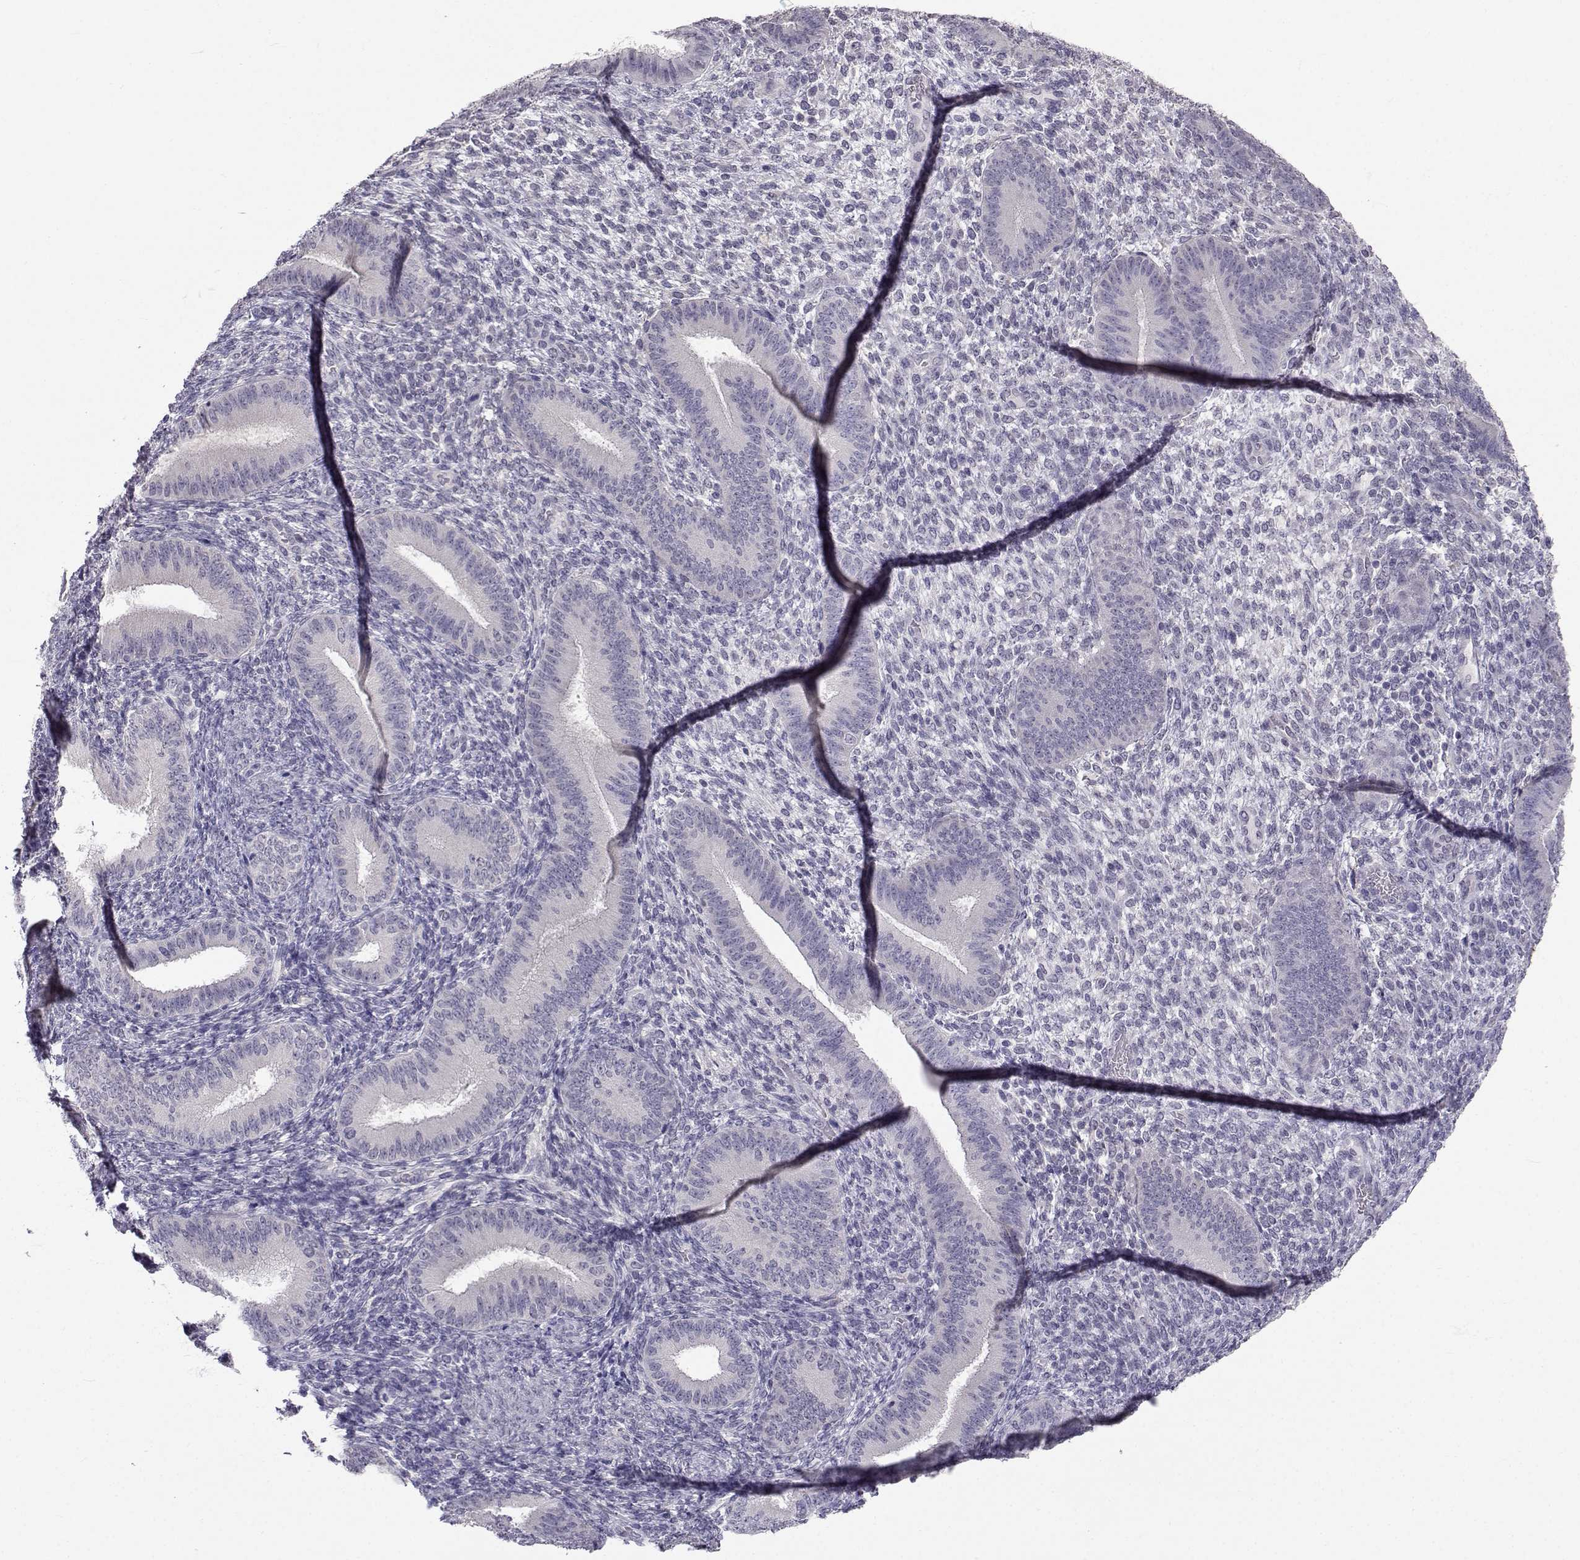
{"staining": {"intensity": "negative", "quantity": "none", "location": "none"}, "tissue": "endometrium", "cell_type": "Cells in endometrial stroma", "image_type": "normal", "snomed": [{"axis": "morphology", "description": "Normal tissue, NOS"}, {"axis": "topography", "description": "Endometrium"}], "caption": "The image shows no staining of cells in endometrial stroma in normal endometrium. (DAB immunohistochemistry with hematoxylin counter stain).", "gene": "SLC6A3", "patient": {"sex": "female", "age": 39}}